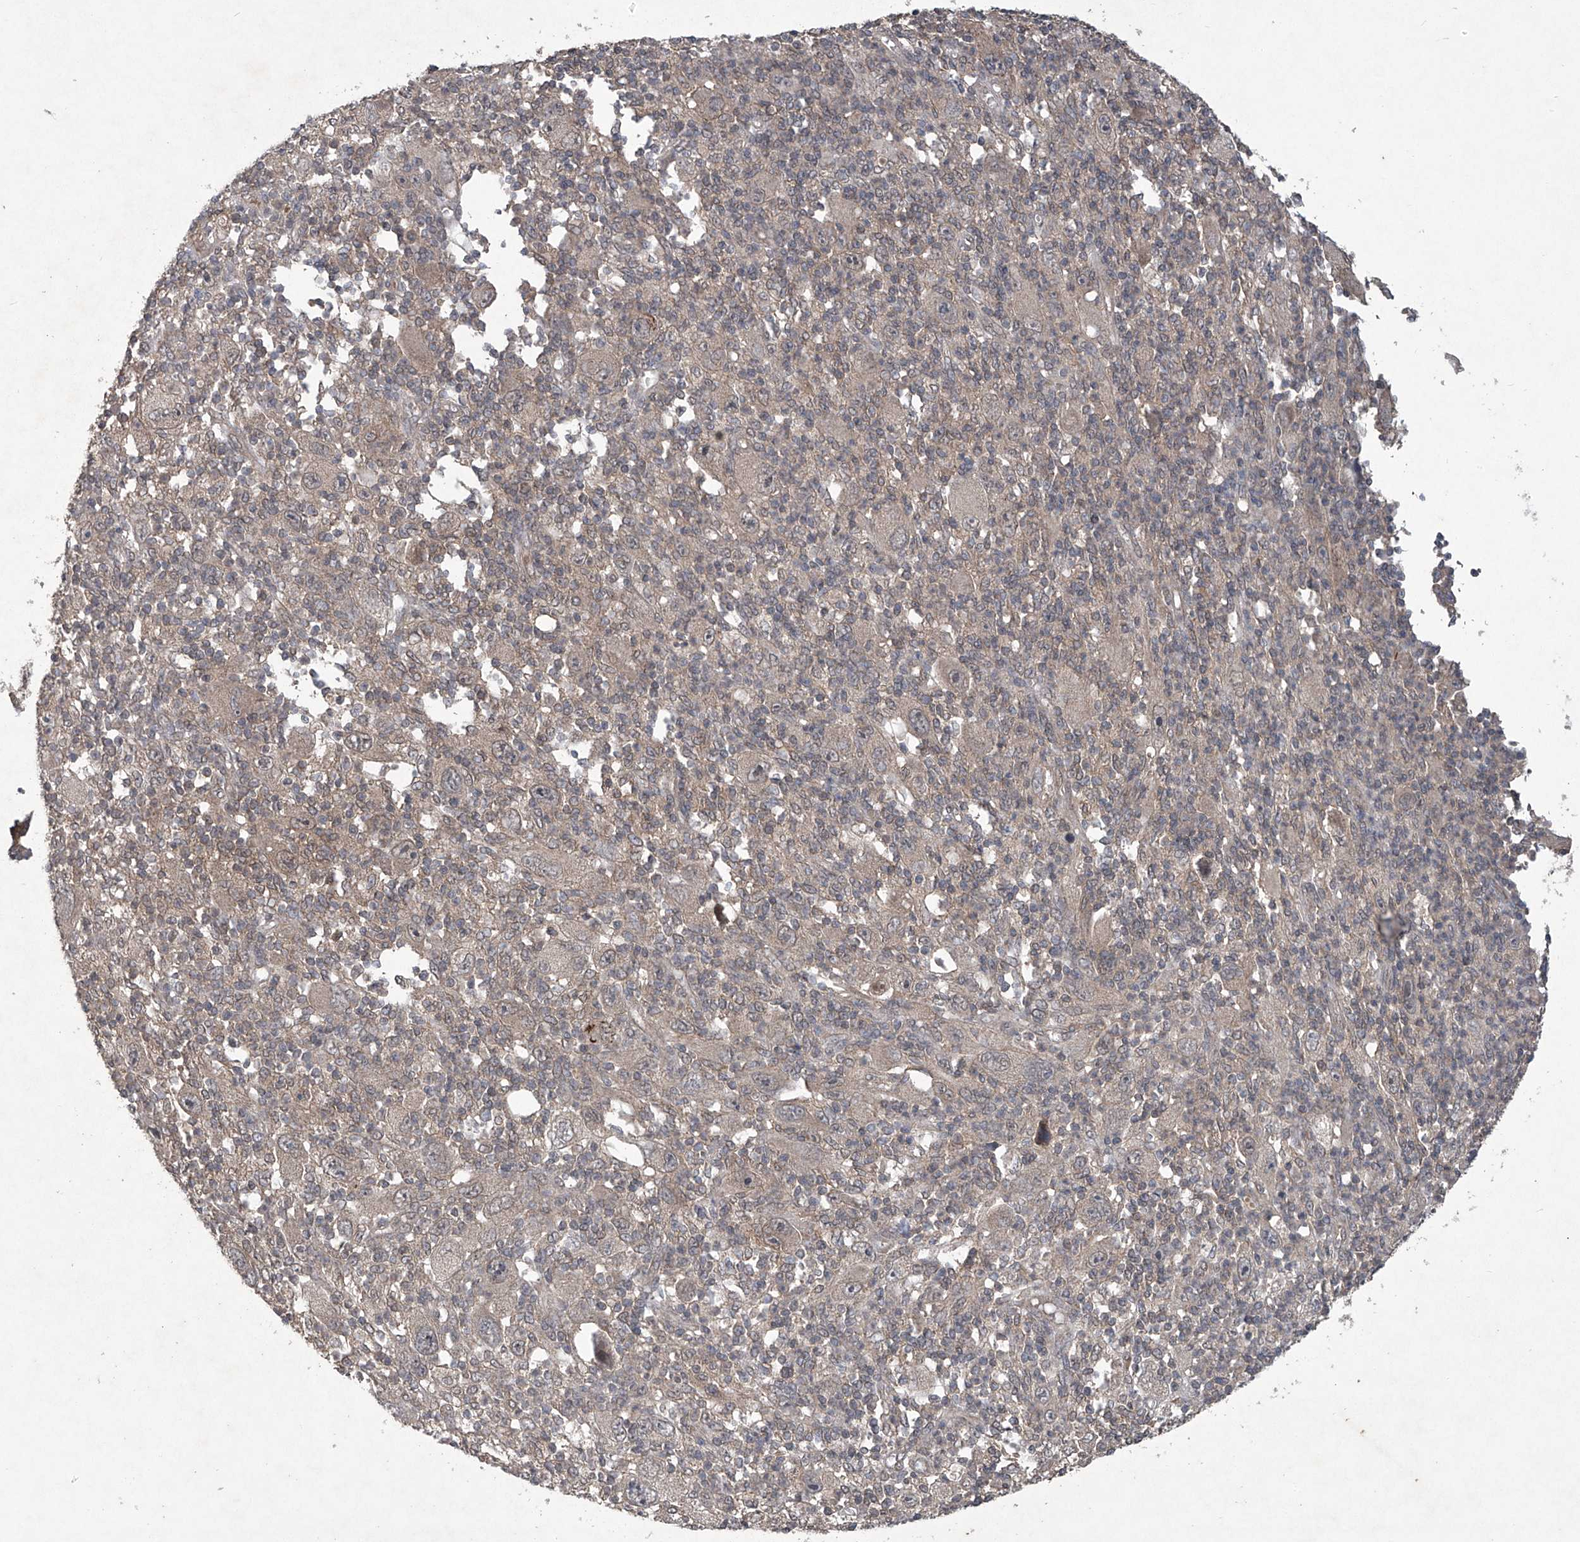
{"staining": {"intensity": "weak", "quantity": "<25%", "location": "cytoplasmic/membranous"}, "tissue": "melanoma", "cell_type": "Tumor cells", "image_type": "cancer", "snomed": [{"axis": "morphology", "description": "Malignant melanoma, Metastatic site"}, {"axis": "topography", "description": "Skin"}], "caption": "There is no significant expression in tumor cells of melanoma. The staining is performed using DAB brown chromogen with nuclei counter-stained in using hematoxylin.", "gene": "SUMF2", "patient": {"sex": "female", "age": 56}}